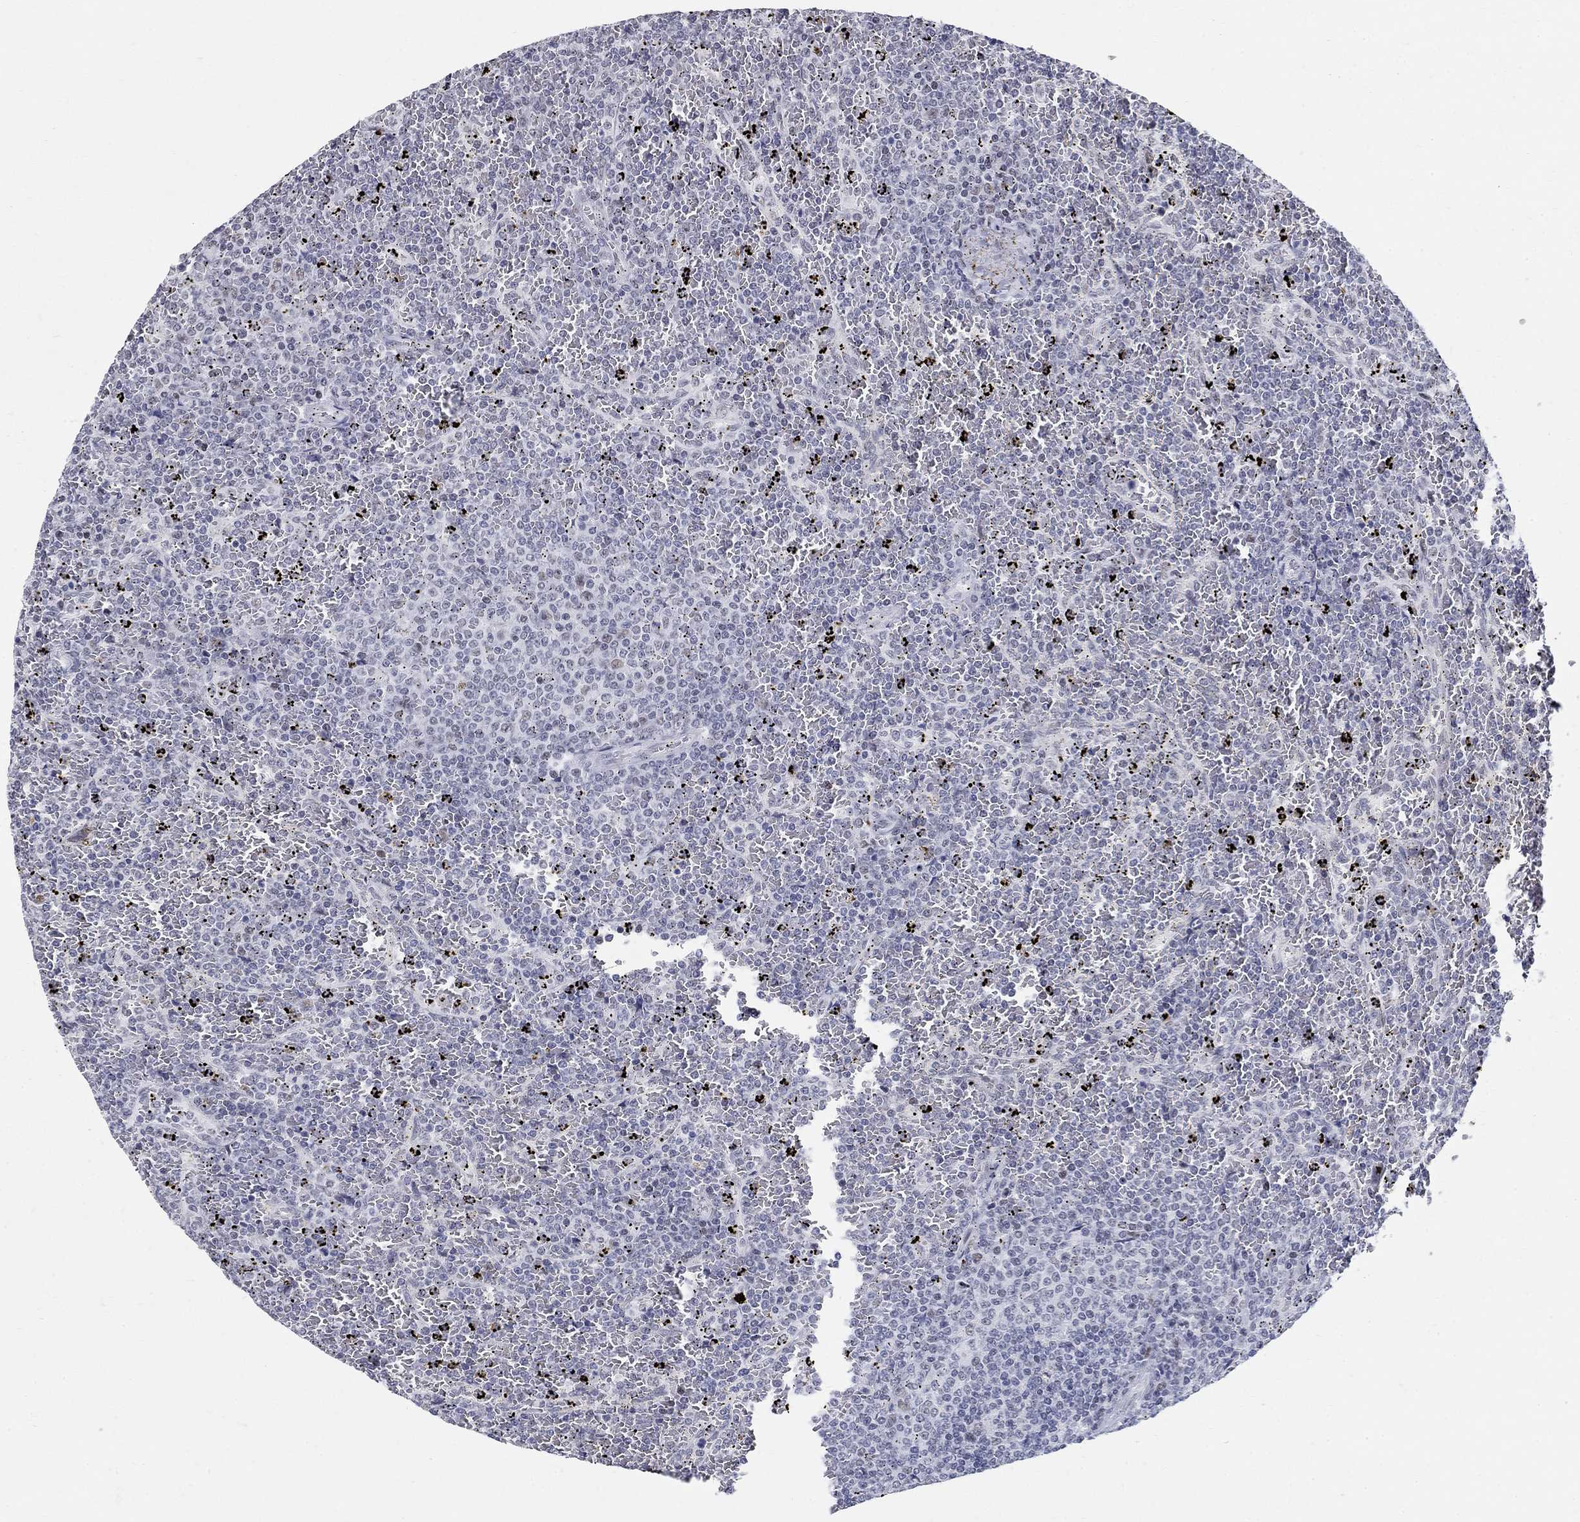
{"staining": {"intensity": "negative", "quantity": "none", "location": "none"}, "tissue": "lymphoma", "cell_type": "Tumor cells", "image_type": "cancer", "snomed": [{"axis": "morphology", "description": "Malignant lymphoma, non-Hodgkin's type, Low grade"}, {"axis": "topography", "description": "Spleen"}], "caption": "DAB (3,3'-diaminobenzidine) immunohistochemical staining of human low-grade malignant lymphoma, non-Hodgkin's type shows no significant positivity in tumor cells.", "gene": "BHLHE22", "patient": {"sex": "female", "age": 77}}